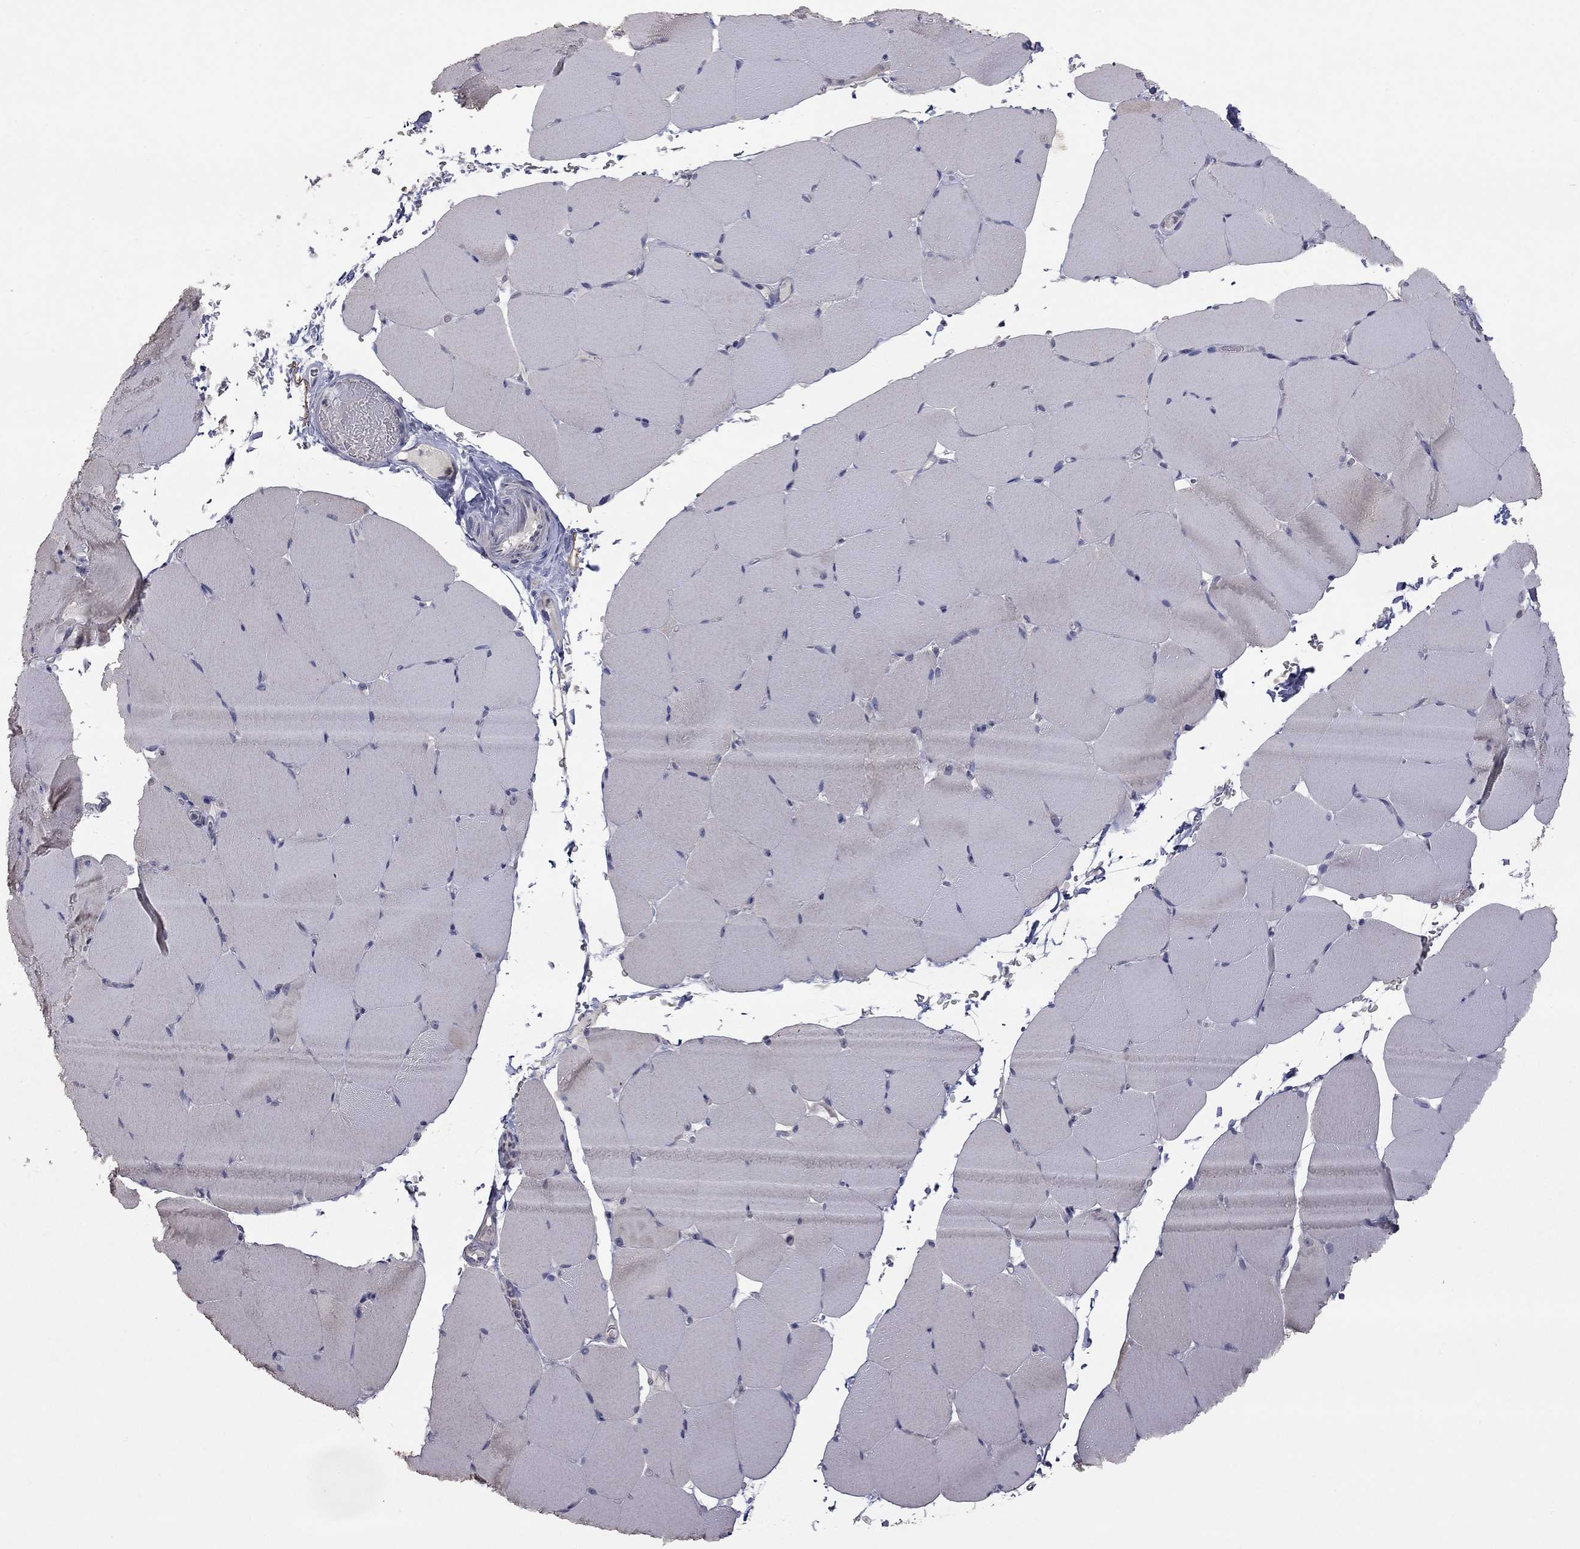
{"staining": {"intensity": "negative", "quantity": "none", "location": "none"}, "tissue": "skeletal muscle", "cell_type": "Myocytes", "image_type": "normal", "snomed": [{"axis": "morphology", "description": "Normal tissue, NOS"}, {"axis": "topography", "description": "Skeletal muscle"}], "caption": "High power microscopy micrograph of an immunohistochemistry image of benign skeletal muscle, revealing no significant positivity in myocytes.", "gene": "SYT12", "patient": {"sex": "female", "age": 37}}